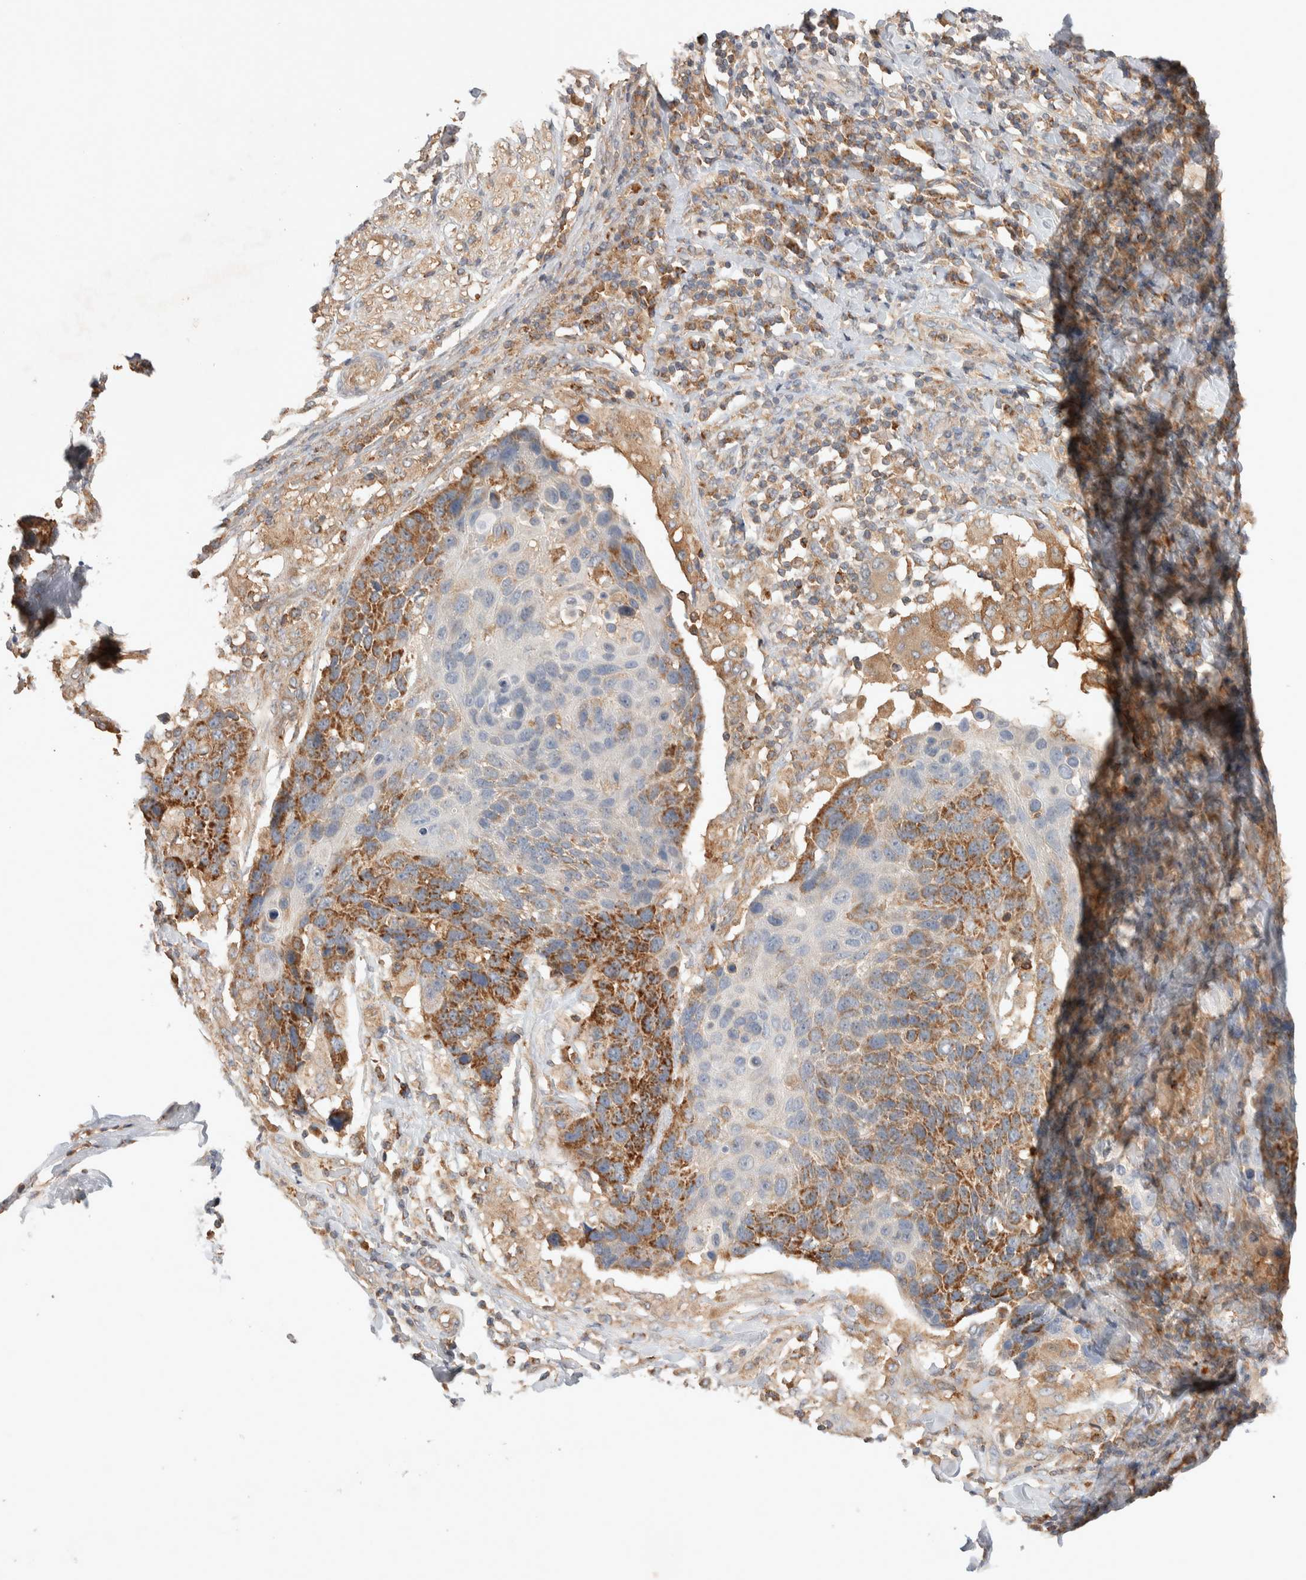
{"staining": {"intensity": "moderate", "quantity": "25%-75%", "location": "cytoplasmic/membranous"}, "tissue": "lung cancer", "cell_type": "Tumor cells", "image_type": "cancer", "snomed": [{"axis": "morphology", "description": "Squamous cell carcinoma, NOS"}, {"axis": "topography", "description": "Lung"}], "caption": "Lung squamous cell carcinoma stained for a protein (brown) exhibits moderate cytoplasmic/membranous positive expression in about 25%-75% of tumor cells.", "gene": "DEPTOR", "patient": {"sex": "male", "age": 66}}